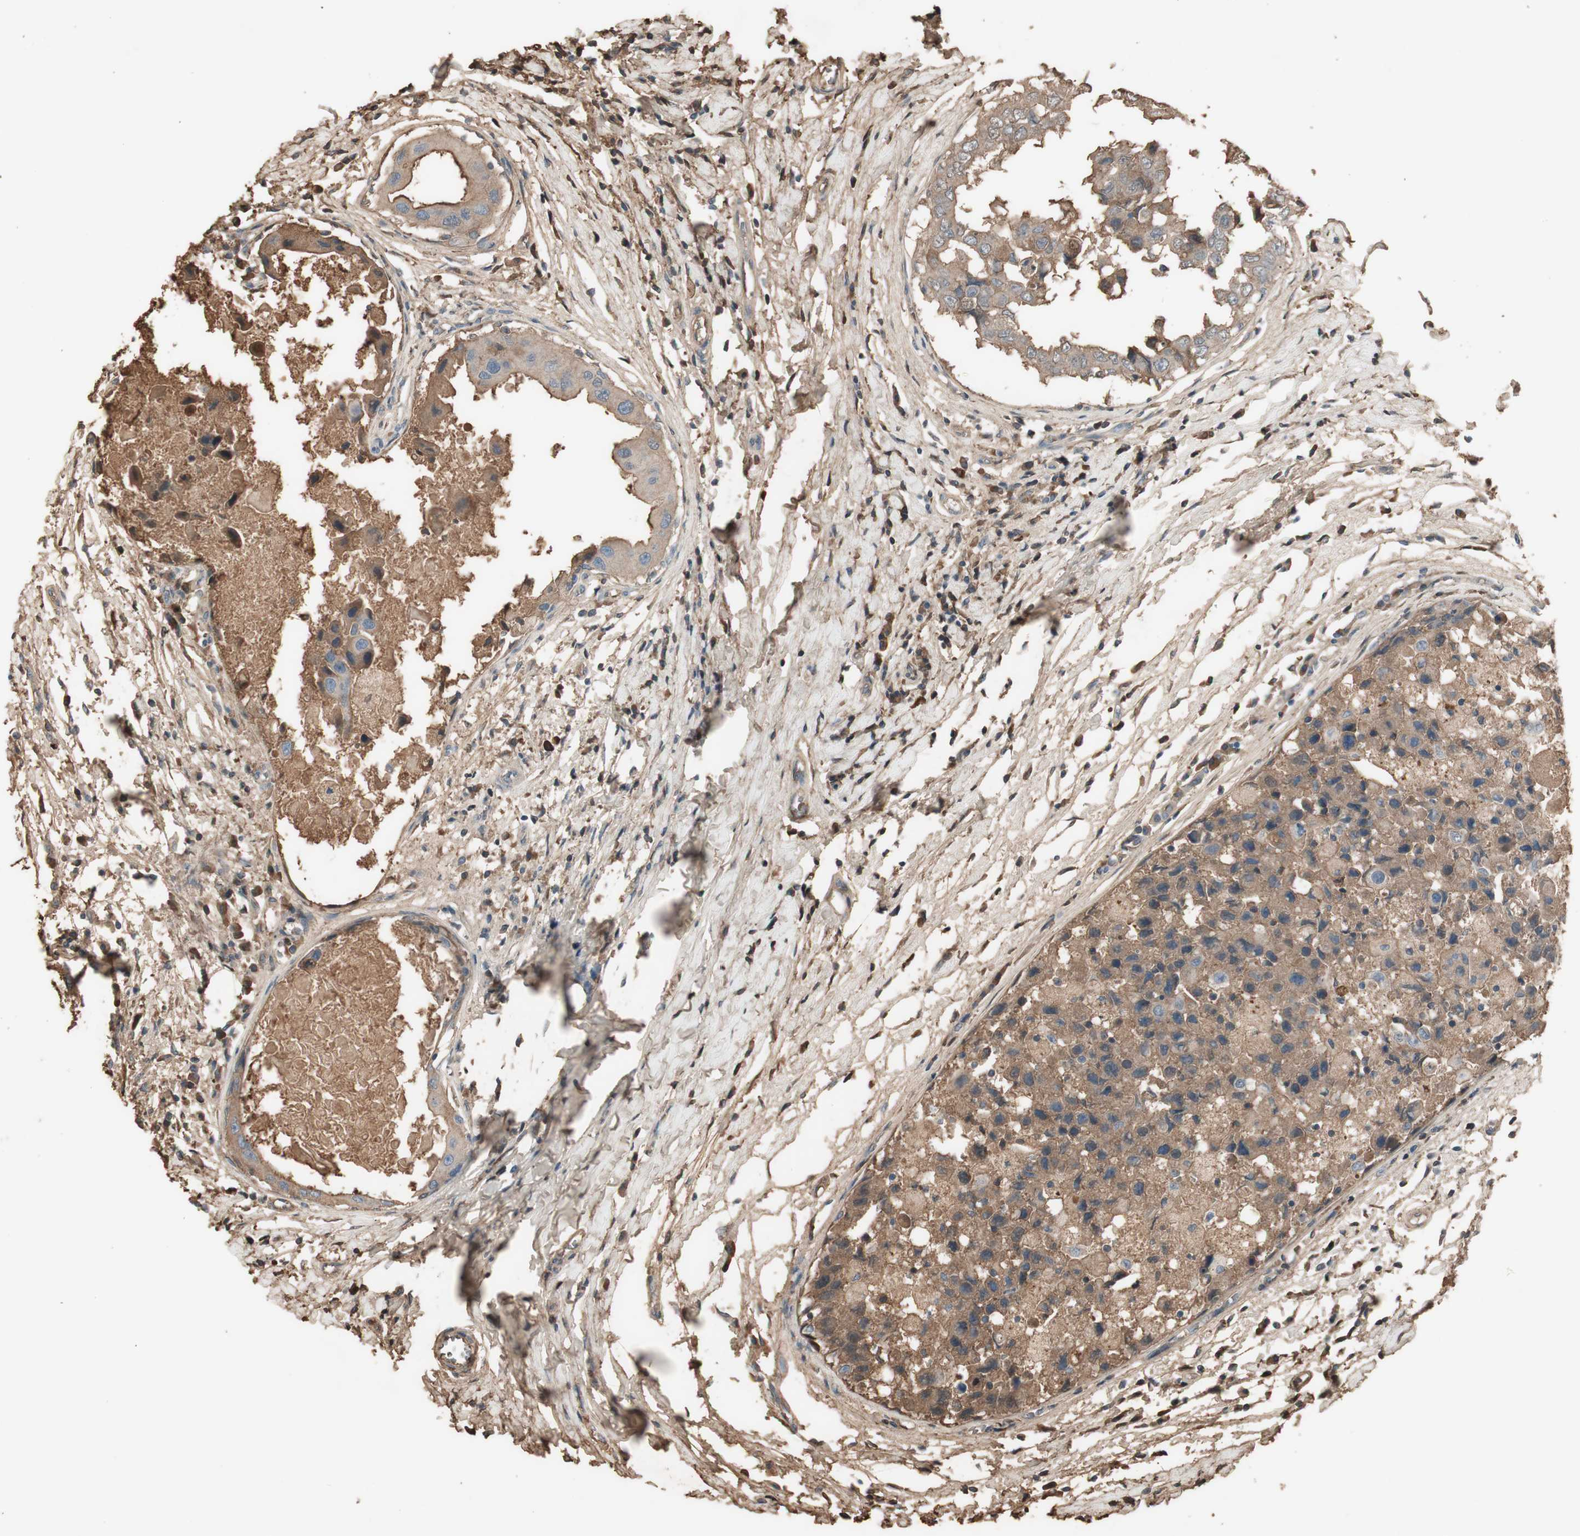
{"staining": {"intensity": "weak", "quantity": ">75%", "location": "cytoplasmic/membranous"}, "tissue": "breast cancer", "cell_type": "Tumor cells", "image_type": "cancer", "snomed": [{"axis": "morphology", "description": "Duct carcinoma"}, {"axis": "topography", "description": "Breast"}], "caption": "Protein staining shows weak cytoplasmic/membranous positivity in about >75% of tumor cells in breast cancer.", "gene": "MMP14", "patient": {"sex": "female", "age": 27}}